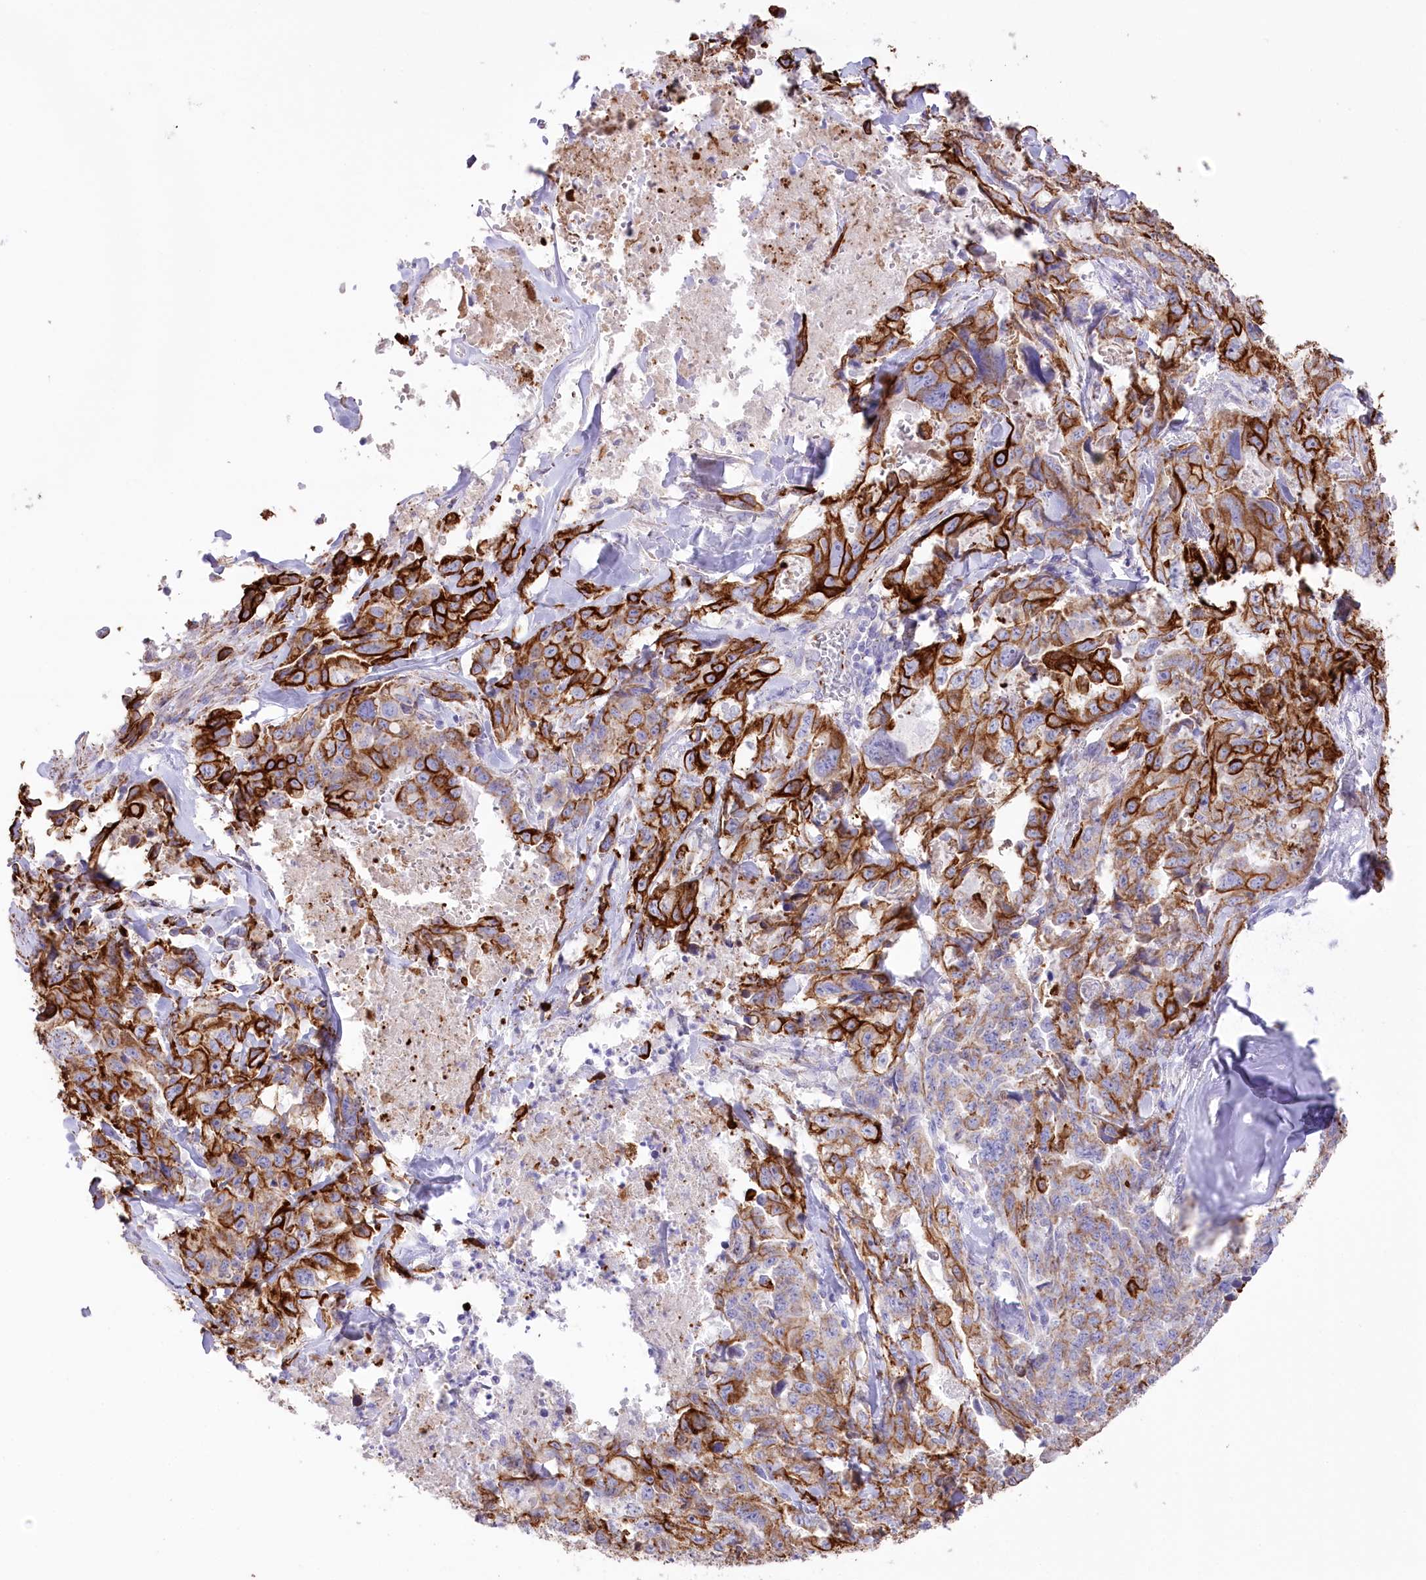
{"staining": {"intensity": "strong", "quantity": ">75%", "location": "cytoplasmic/membranous"}, "tissue": "lung cancer", "cell_type": "Tumor cells", "image_type": "cancer", "snomed": [{"axis": "morphology", "description": "Adenocarcinoma, NOS"}, {"axis": "topography", "description": "Lung"}], "caption": "Immunohistochemical staining of human adenocarcinoma (lung) exhibits strong cytoplasmic/membranous protein staining in about >75% of tumor cells.", "gene": "SLC39A10", "patient": {"sex": "female", "age": 51}}